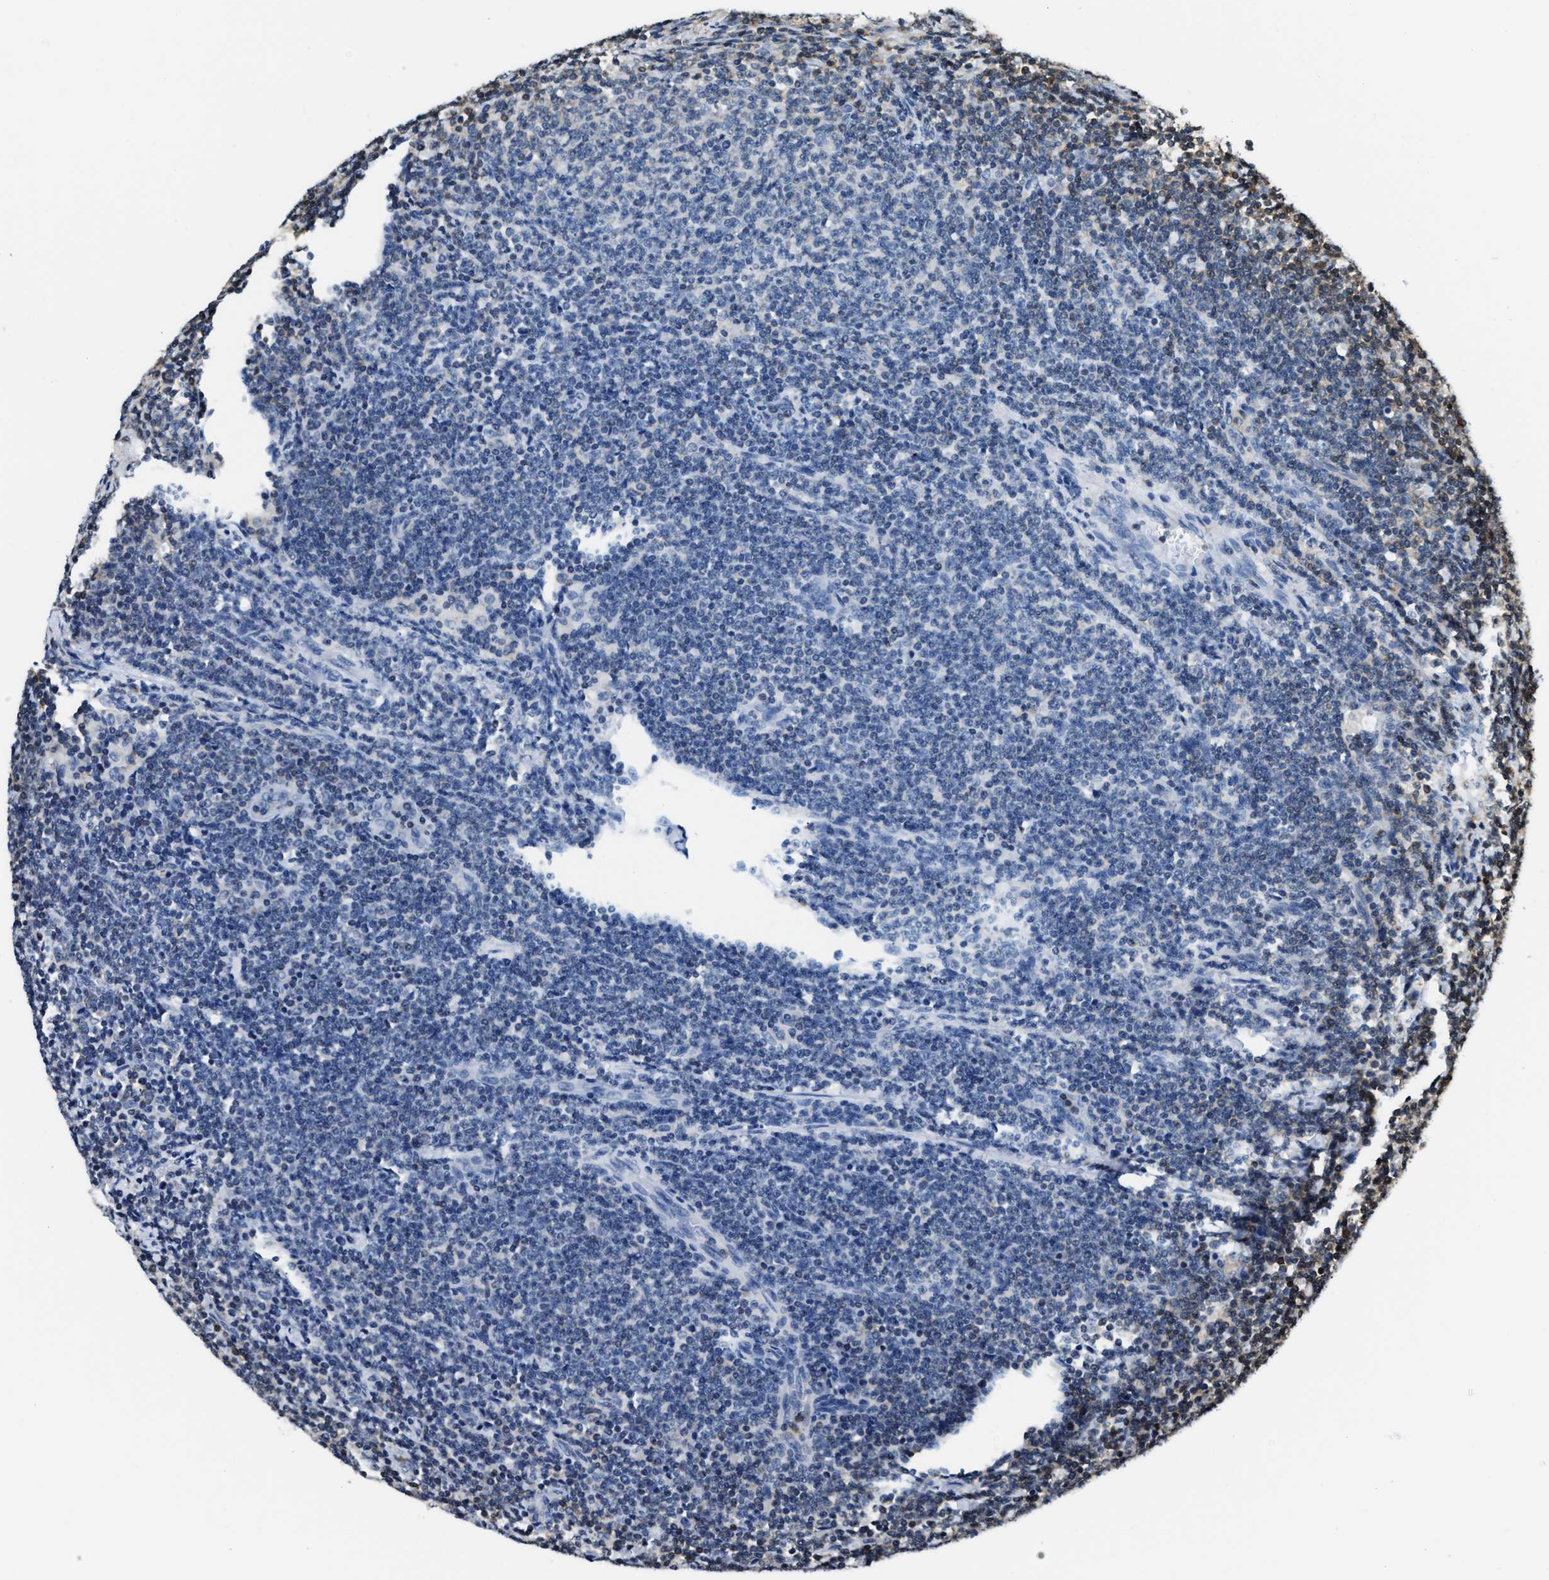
{"staining": {"intensity": "negative", "quantity": "none", "location": "none"}, "tissue": "lymphoma", "cell_type": "Tumor cells", "image_type": "cancer", "snomed": [{"axis": "morphology", "description": "Malignant lymphoma, non-Hodgkin's type, Low grade"}, {"axis": "topography", "description": "Lymph node"}], "caption": "A high-resolution micrograph shows IHC staining of lymphoma, which shows no significant expression in tumor cells.", "gene": "STK10", "patient": {"sex": "male", "age": 66}}